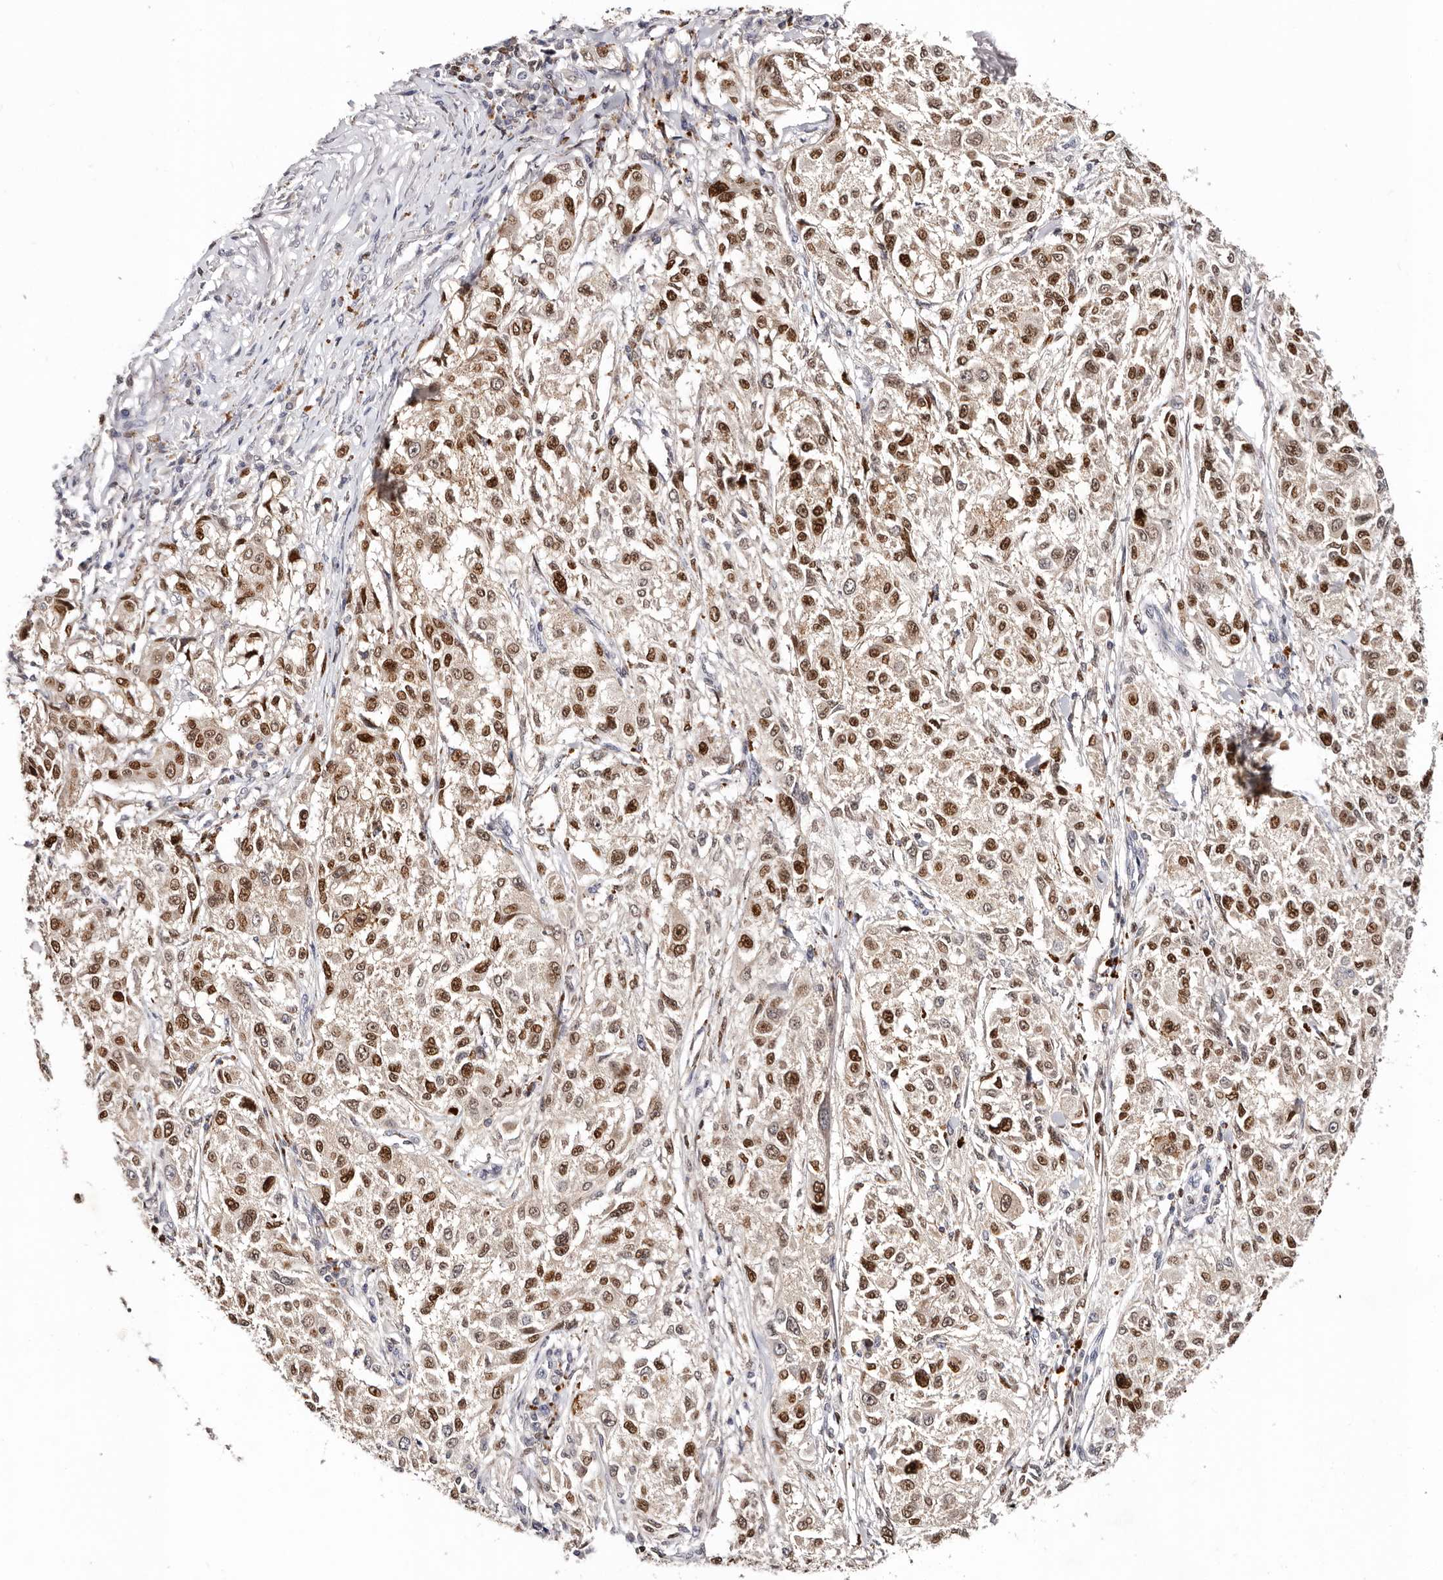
{"staining": {"intensity": "strong", "quantity": ">75%", "location": "nuclear"}, "tissue": "melanoma", "cell_type": "Tumor cells", "image_type": "cancer", "snomed": [{"axis": "morphology", "description": "Necrosis, NOS"}, {"axis": "morphology", "description": "Malignant melanoma, NOS"}, {"axis": "topography", "description": "Skin"}], "caption": "DAB (3,3'-diaminobenzidine) immunohistochemical staining of human melanoma exhibits strong nuclear protein staining in approximately >75% of tumor cells.", "gene": "IQGAP3", "patient": {"sex": "female", "age": 87}}